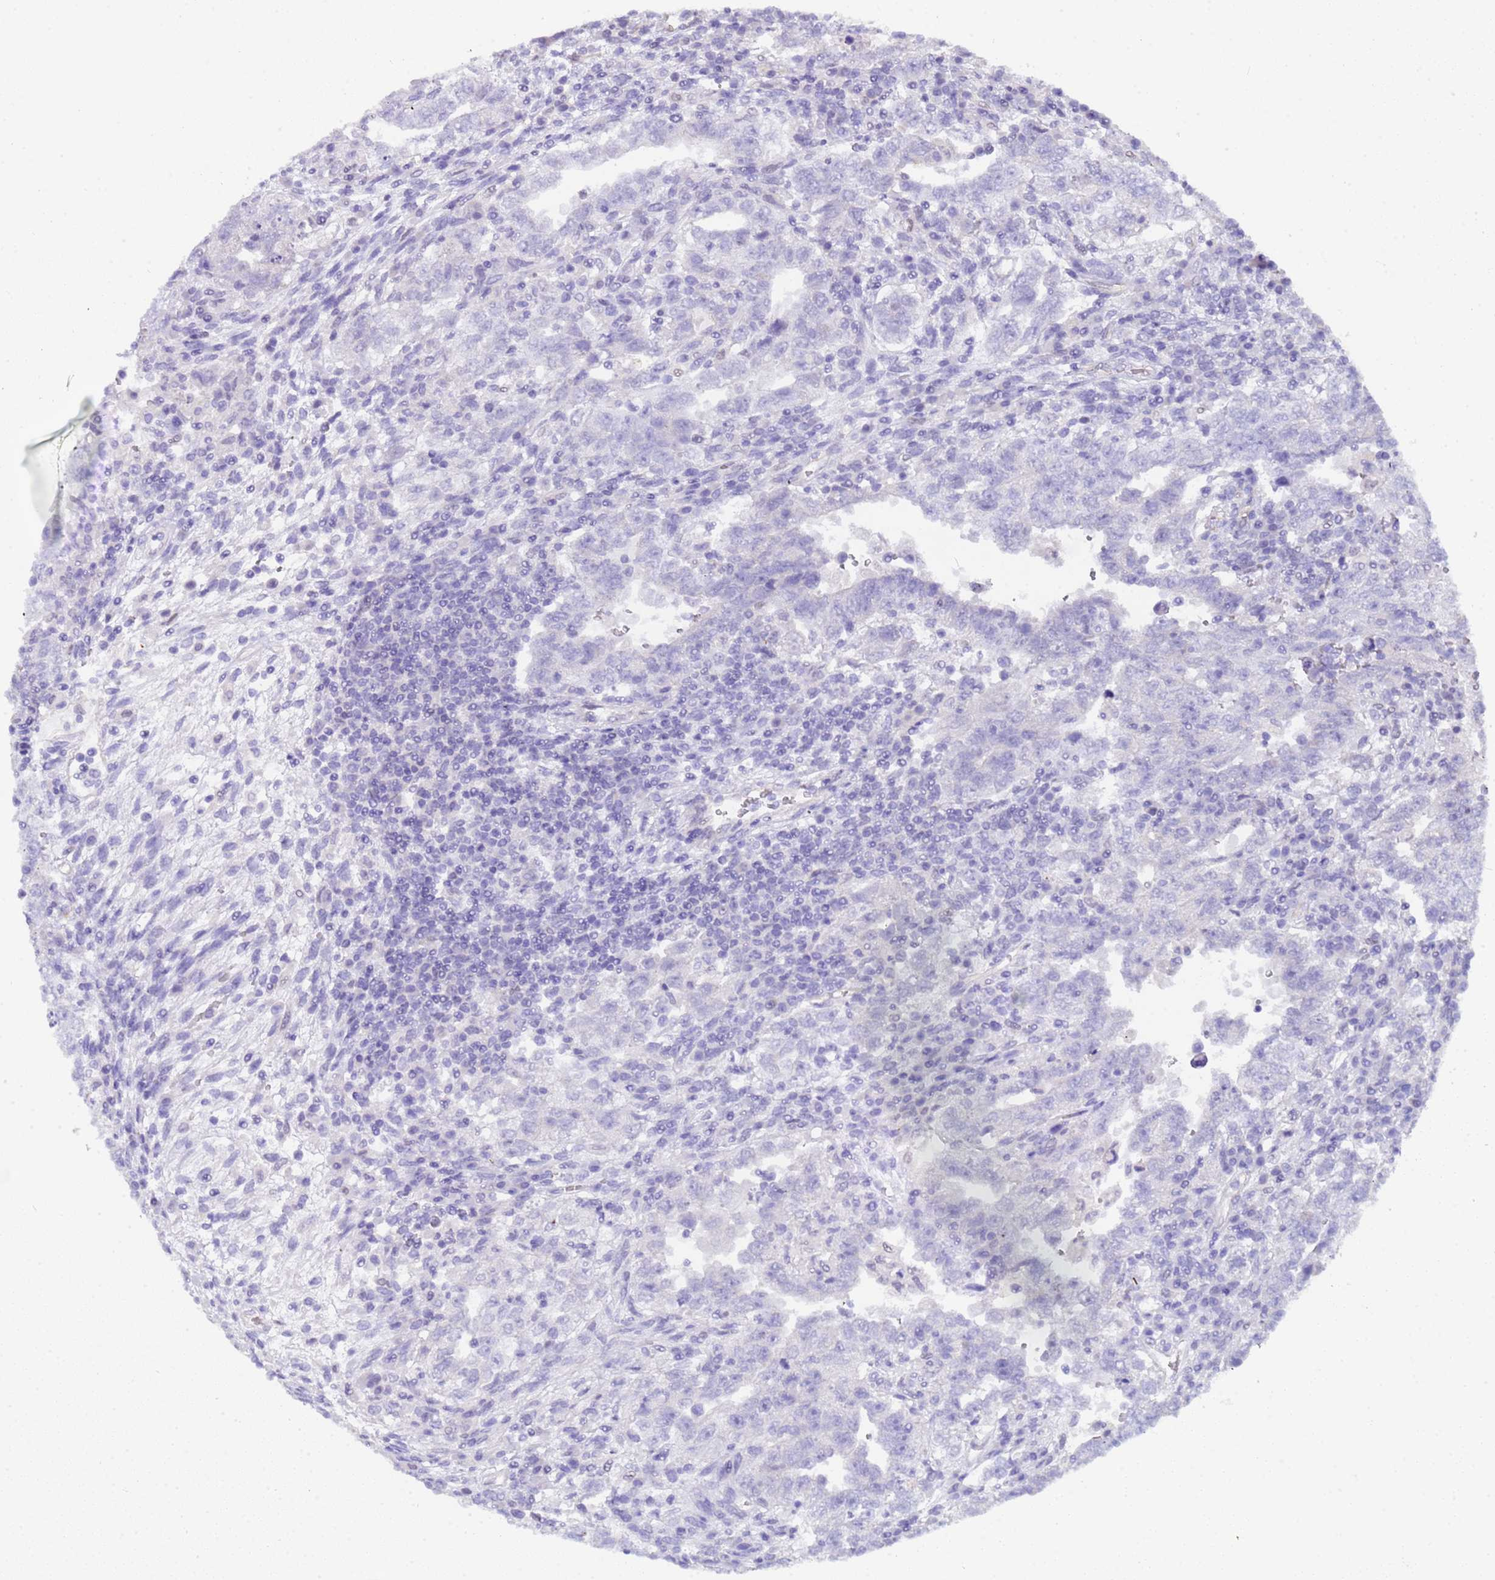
{"staining": {"intensity": "negative", "quantity": "none", "location": "none"}, "tissue": "testis cancer", "cell_type": "Tumor cells", "image_type": "cancer", "snomed": [{"axis": "morphology", "description": "Carcinoma, Embryonal, NOS"}, {"axis": "topography", "description": "Testis"}], "caption": "Embryonal carcinoma (testis) was stained to show a protein in brown. There is no significant expression in tumor cells.", "gene": "CTRC", "patient": {"sex": "male", "age": 26}}